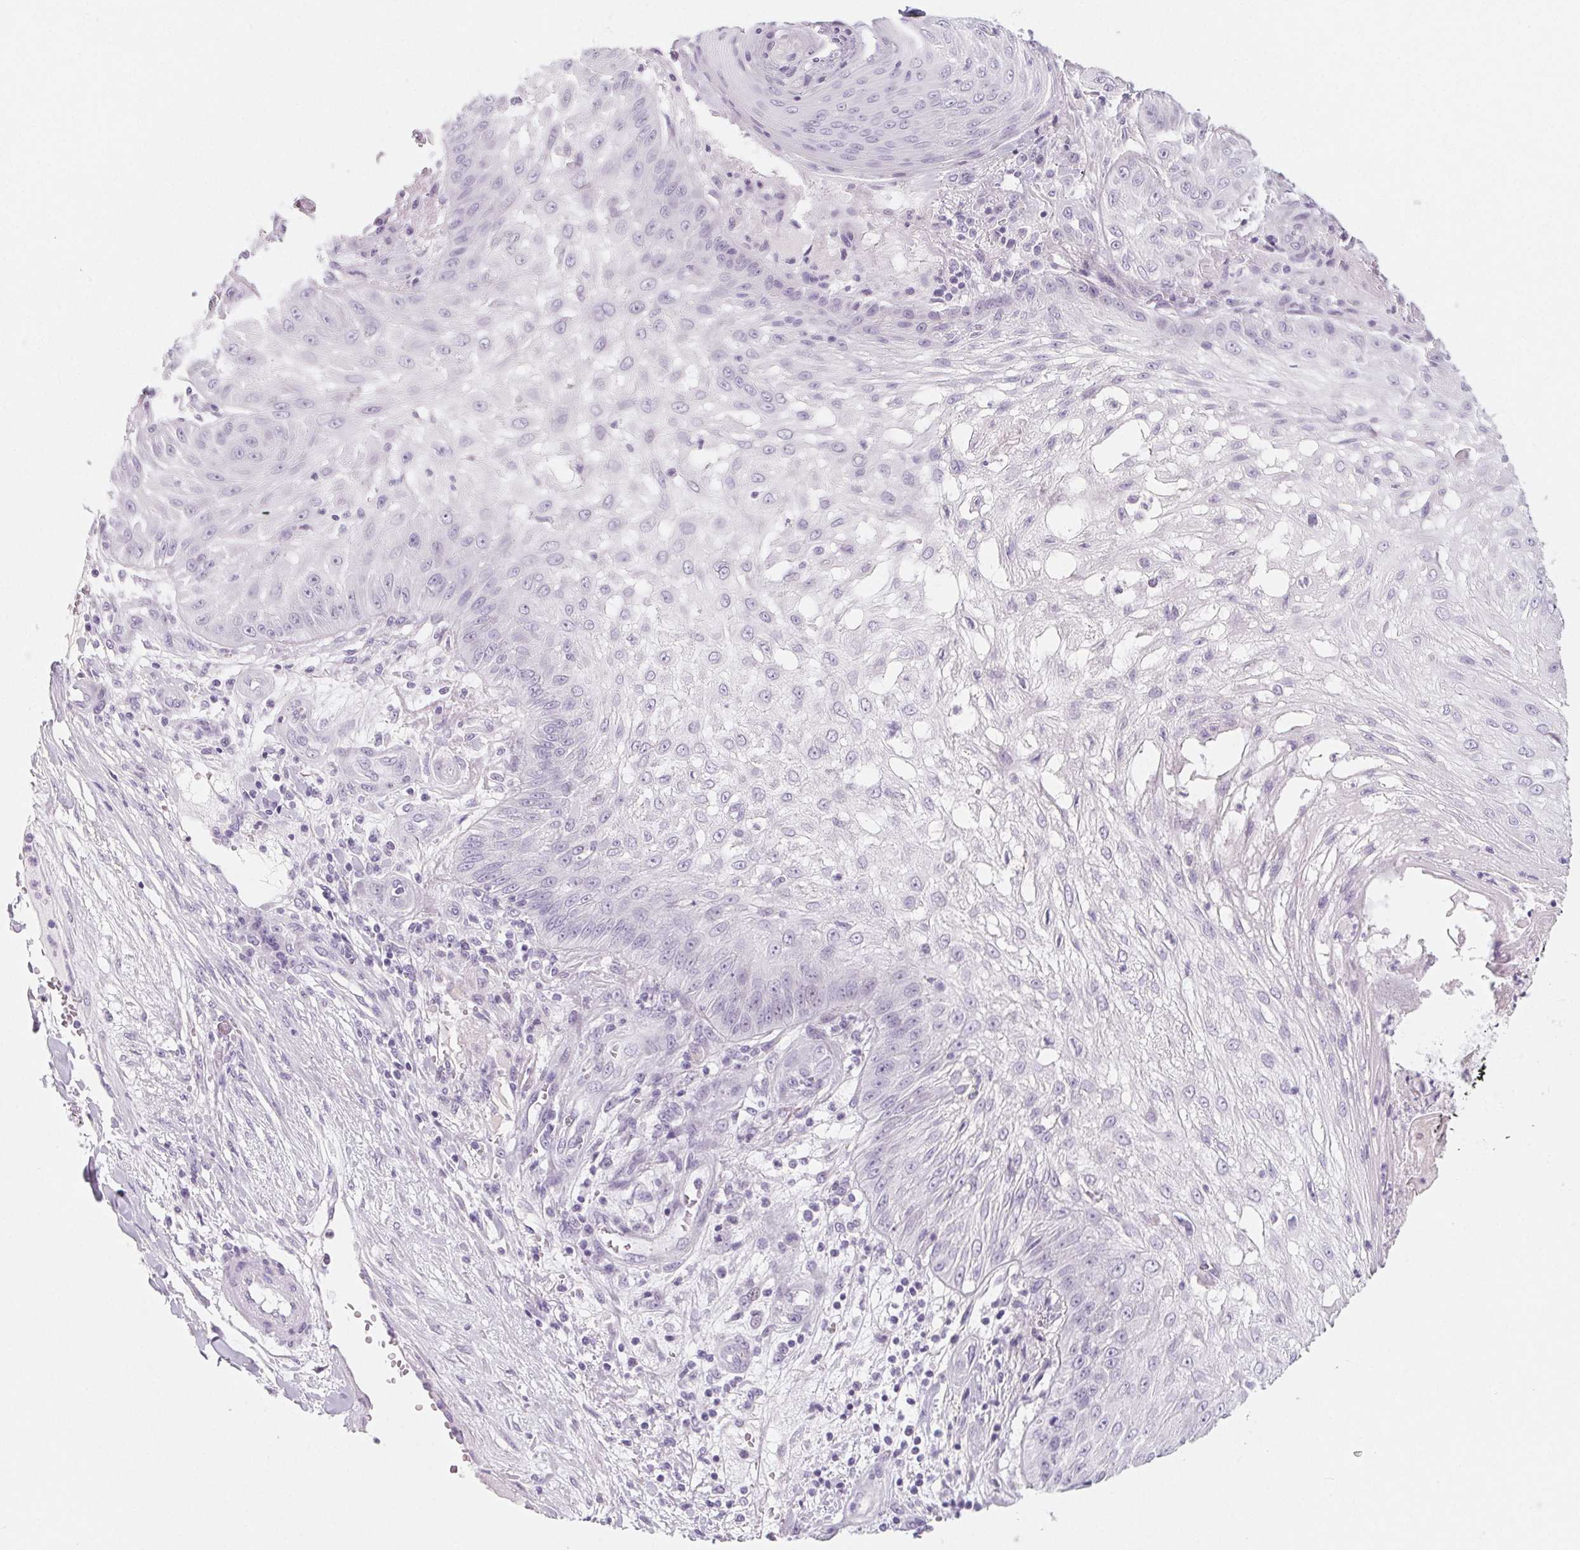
{"staining": {"intensity": "negative", "quantity": "none", "location": "none"}, "tissue": "skin cancer", "cell_type": "Tumor cells", "image_type": "cancer", "snomed": [{"axis": "morphology", "description": "Squamous cell carcinoma, NOS"}, {"axis": "topography", "description": "Skin"}], "caption": "Tumor cells show no significant protein staining in skin cancer (squamous cell carcinoma).", "gene": "SH3GL2", "patient": {"sex": "male", "age": 70}}